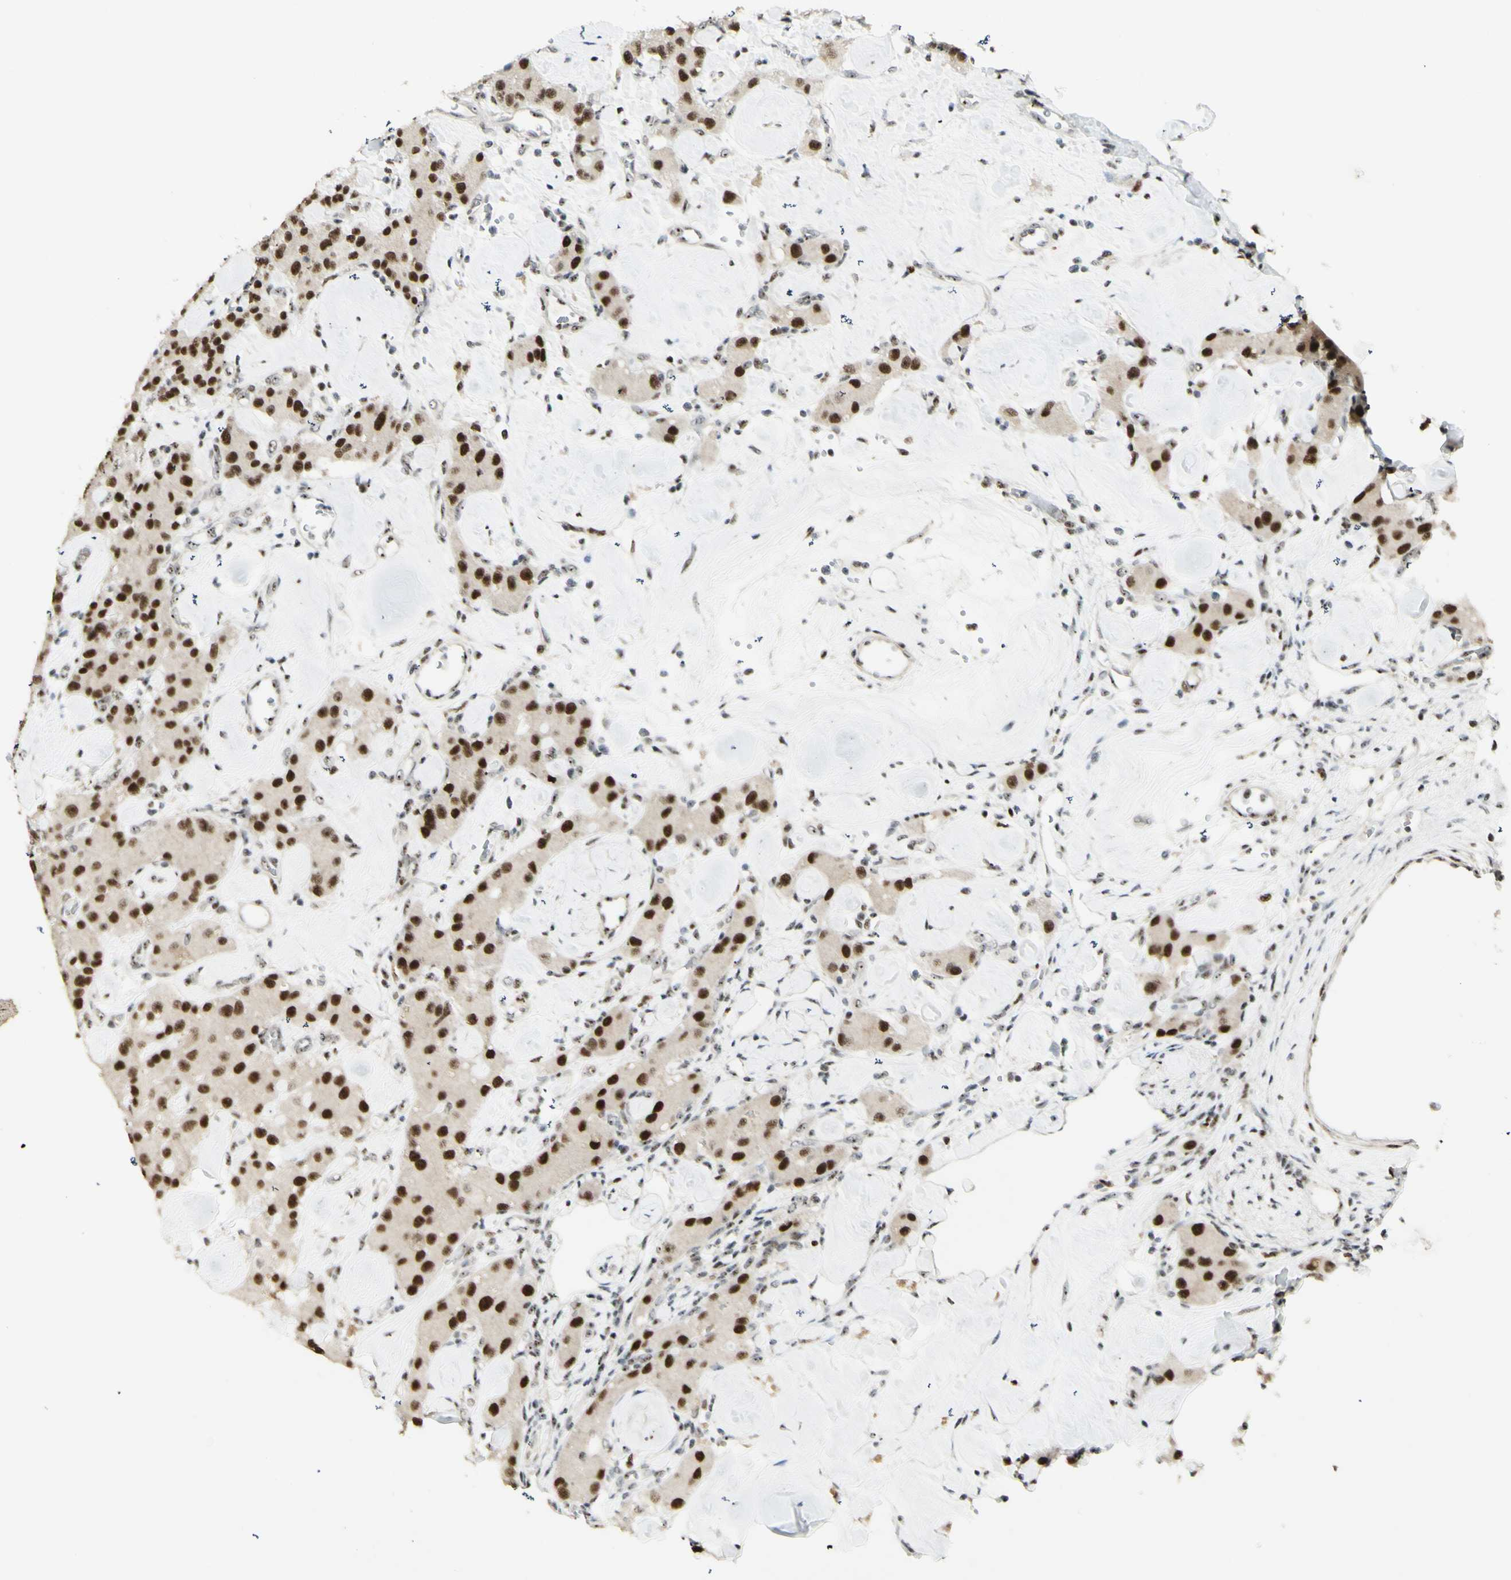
{"staining": {"intensity": "strong", "quantity": ">75%", "location": "cytoplasmic/membranous,nuclear"}, "tissue": "carcinoid", "cell_type": "Tumor cells", "image_type": "cancer", "snomed": [{"axis": "morphology", "description": "Carcinoid, malignant, NOS"}, {"axis": "topography", "description": "Pancreas"}], "caption": "Approximately >75% of tumor cells in human malignant carcinoid demonstrate strong cytoplasmic/membranous and nuclear protein staining as visualized by brown immunohistochemical staining.", "gene": "DHX9", "patient": {"sex": "male", "age": 41}}